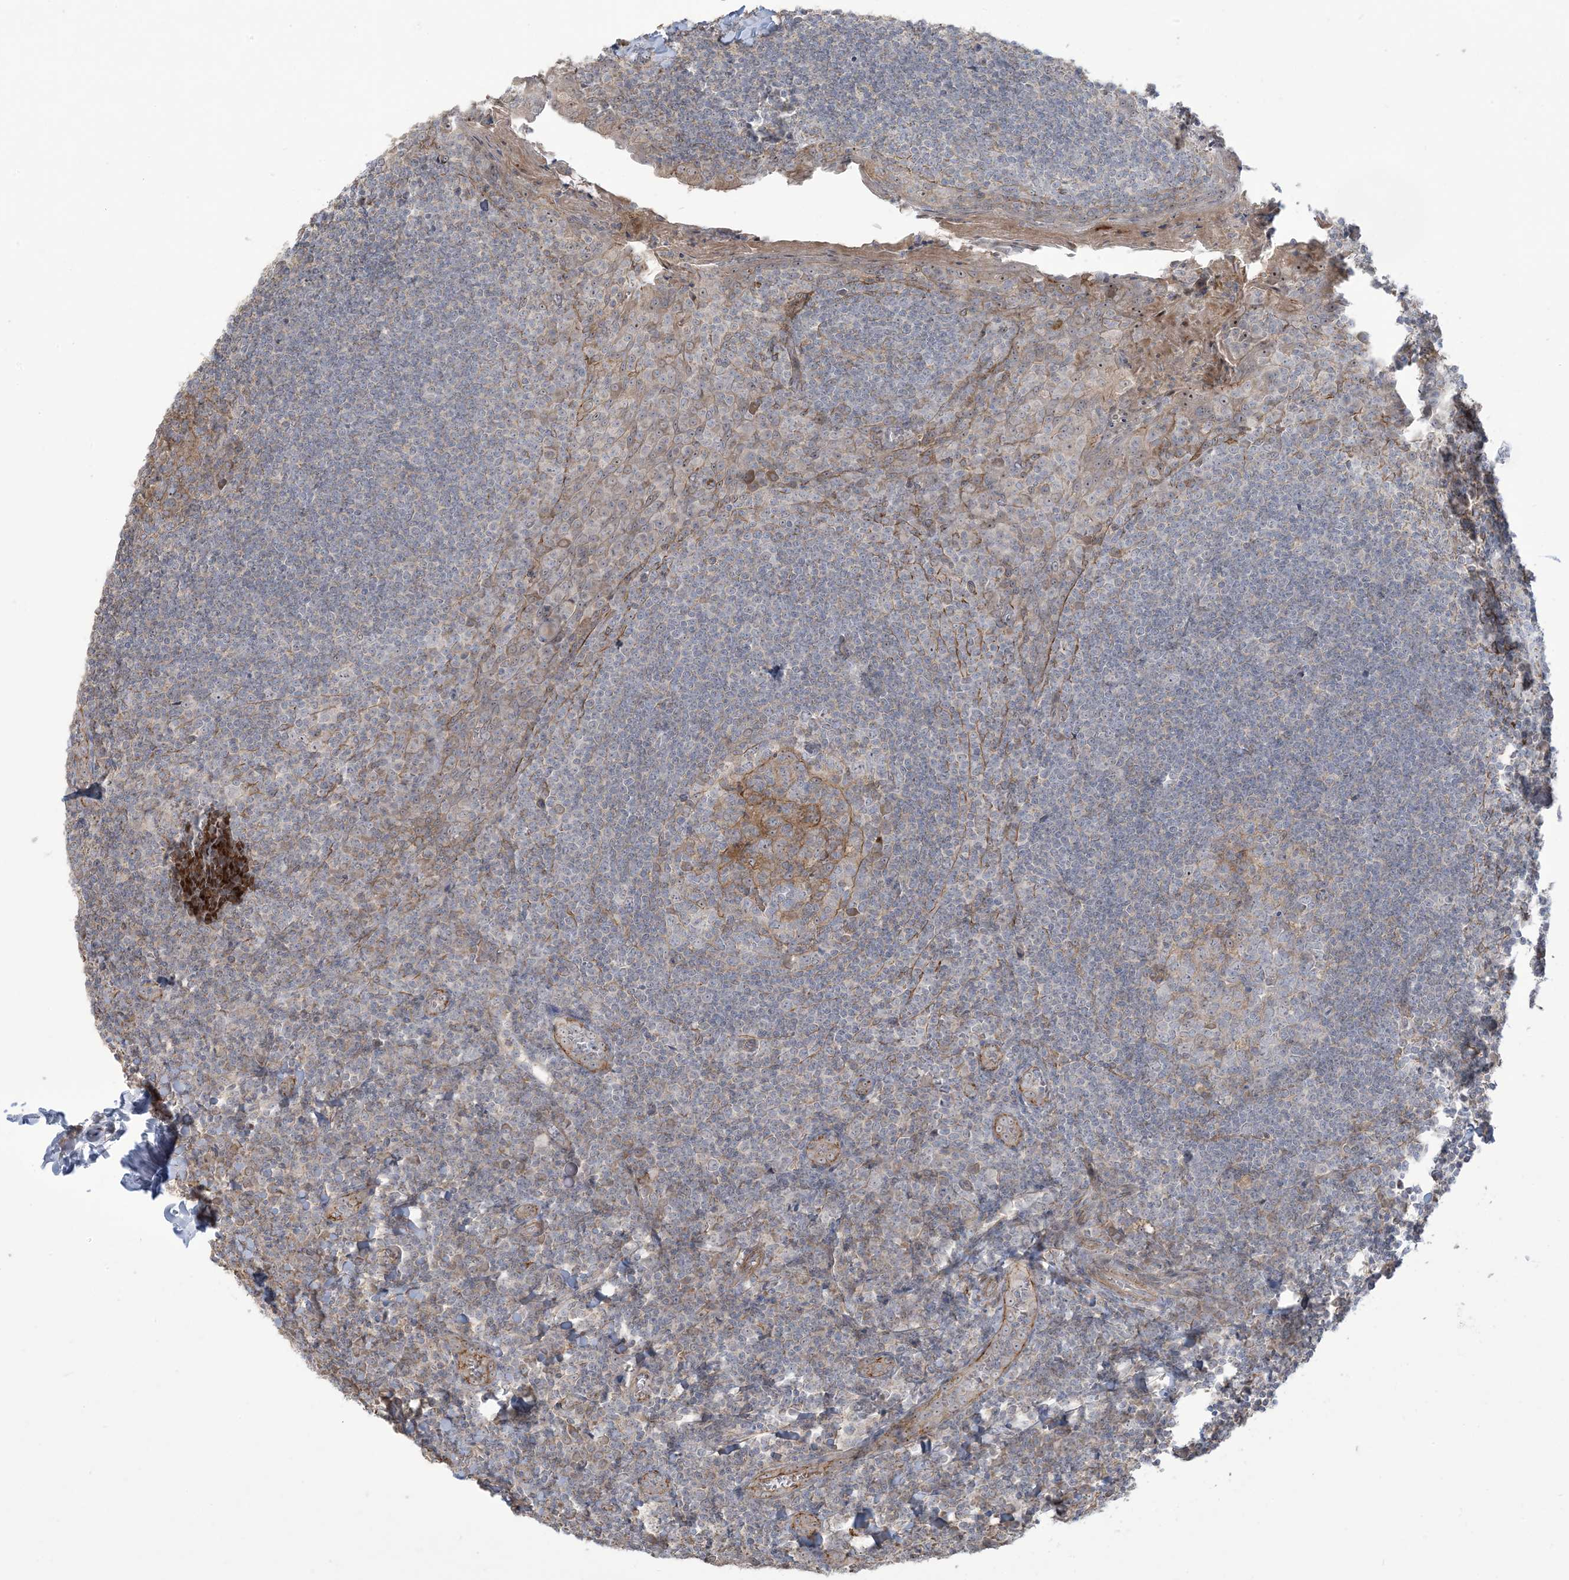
{"staining": {"intensity": "weak", "quantity": "<25%", "location": "nuclear"}, "tissue": "tonsil", "cell_type": "Germinal center cells", "image_type": "normal", "snomed": [{"axis": "morphology", "description": "Normal tissue, NOS"}, {"axis": "topography", "description": "Tonsil"}], "caption": "Immunohistochemical staining of normal tonsil reveals no significant expression in germinal center cells. Nuclei are stained in blue.", "gene": "KLHL18", "patient": {"sex": "male", "age": 27}}